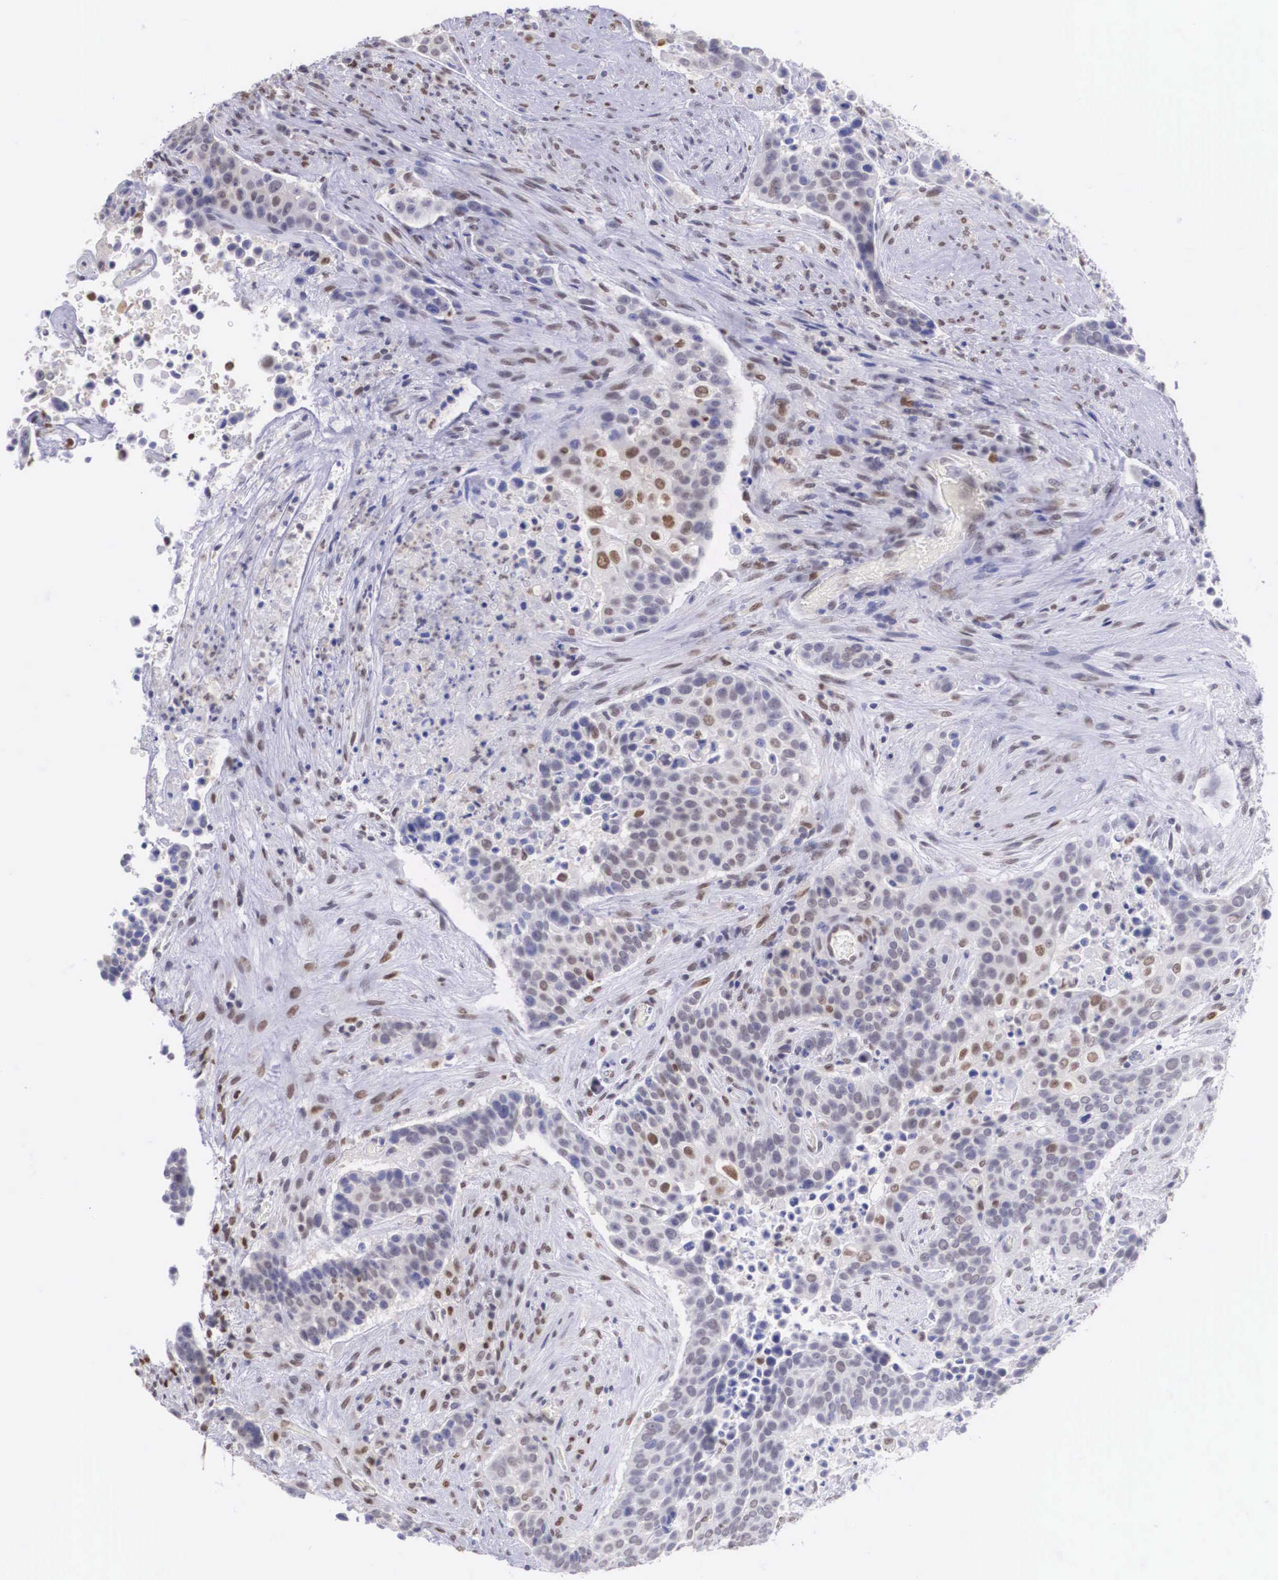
{"staining": {"intensity": "weak", "quantity": "25%-75%", "location": "nuclear"}, "tissue": "urothelial cancer", "cell_type": "Tumor cells", "image_type": "cancer", "snomed": [{"axis": "morphology", "description": "Urothelial carcinoma, High grade"}, {"axis": "topography", "description": "Urinary bladder"}], "caption": "A brown stain shows weak nuclear staining of a protein in high-grade urothelial carcinoma tumor cells.", "gene": "ETV6", "patient": {"sex": "male", "age": 74}}